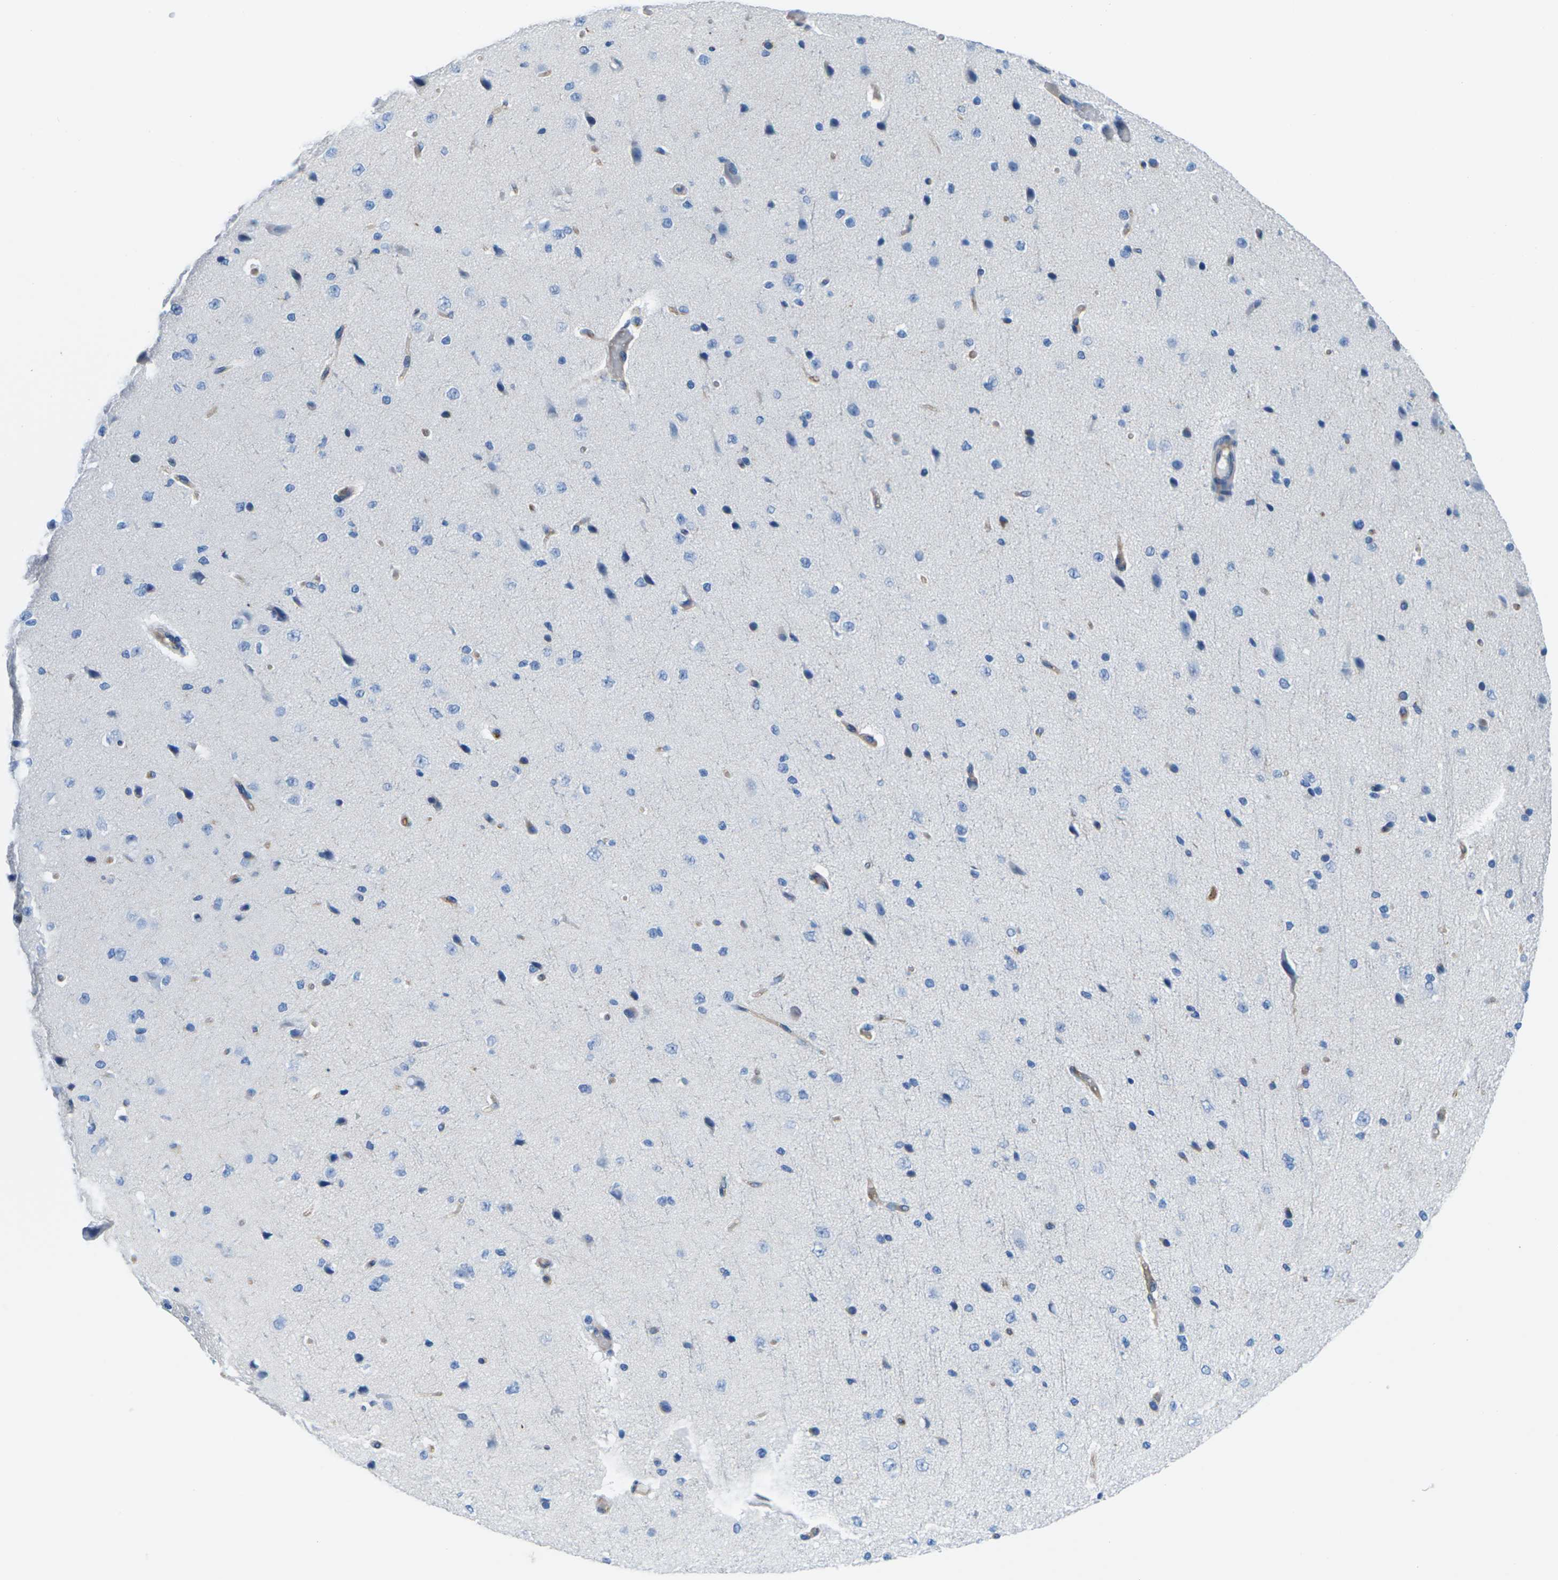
{"staining": {"intensity": "moderate", "quantity": ">75%", "location": "cytoplasmic/membranous"}, "tissue": "cerebral cortex", "cell_type": "Endothelial cells", "image_type": "normal", "snomed": [{"axis": "morphology", "description": "Normal tissue, NOS"}, {"axis": "morphology", "description": "Developmental malformation"}, {"axis": "topography", "description": "Cerebral cortex"}], "caption": "The photomicrograph demonstrates immunohistochemical staining of unremarkable cerebral cortex. There is moderate cytoplasmic/membranous positivity is identified in about >75% of endothelial cells.", "gene": "SYNGR2", "patient": {"sex": "female", "age": 30}}